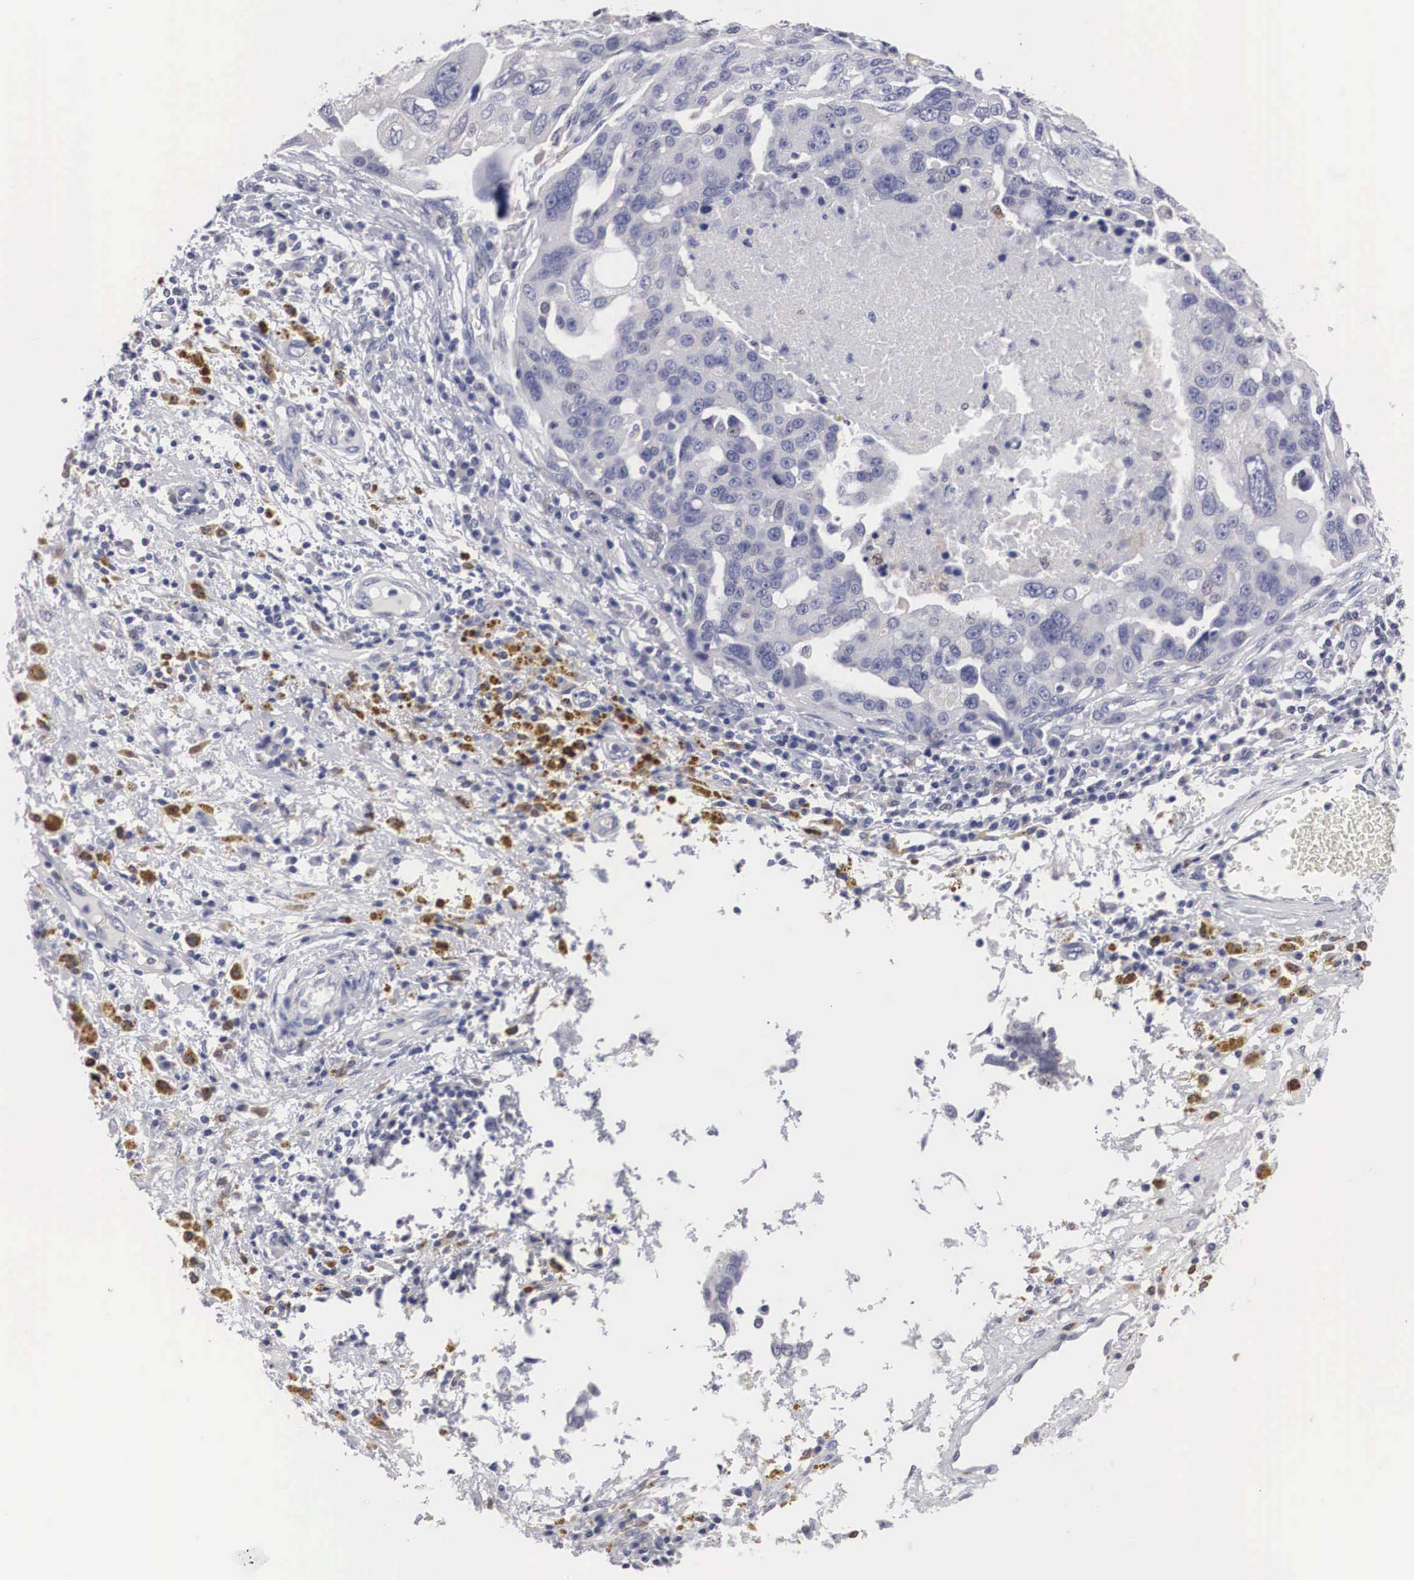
{"staining": {"intensity": "negative", "quantity": "none", "location": "none"}, "tissue": "ovarian cancer", "cell_type": "Tumor cells", "image_type": "cancer", "snomed": [{"axis": "morphology", "description": "Carcinoma, endometroid"}, {"axis": "topography", "description": "Ovary"}], "caption": "Human ovarian endometroid carcinoma stained for a protein using immunohistochemistry displays no staining in tumor cells.", "gene": "HMOX1", "patient": {"sex": "female", "age": 75}}